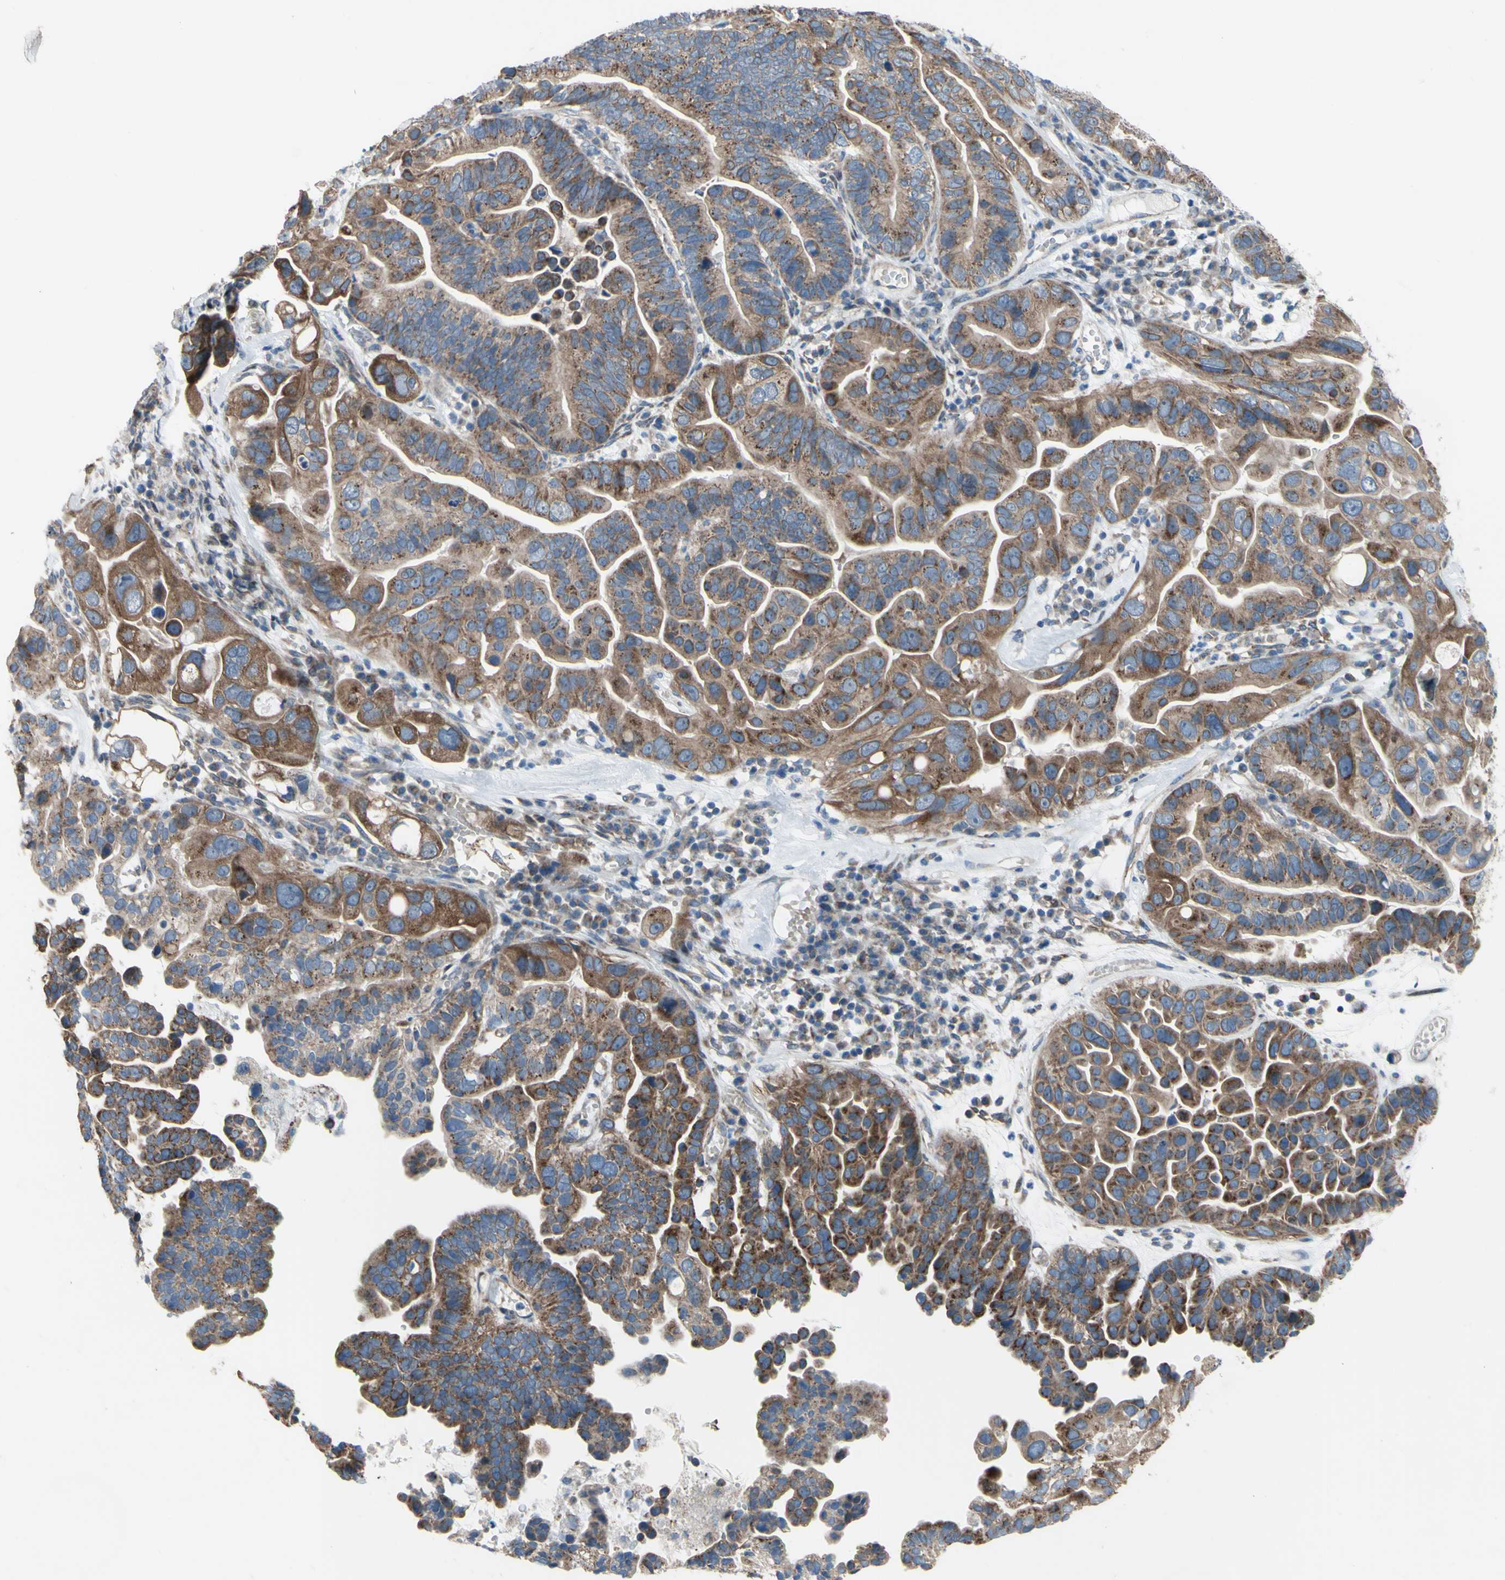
{"staining": {"intensity": "moderate", "quantity": "25%-75%", "location": "cytoplasmic/membranous"}, "tissue": "ovarian cancer", "cell_type": "Tumor cells", "image_type": "cancer", "snomed": [{"axis": "morphology", "description": "Cystadenocarcinoma, serous, NOS"}, {"axis": "topography", "description": "Ovary"}], "caption": "Tumor cells exhibit medium levels of moderate cytoplasmic/membranous staining in about 25%-75% of cells in ovarian cancer (serous cystadenocarcinoma). (DAB (3,3'-diaminobenzidine) IHC with brightfield microscopy, high magnification).", "gene": "GRAMD2B", "patient": {"sex": "female", "age": 56}}